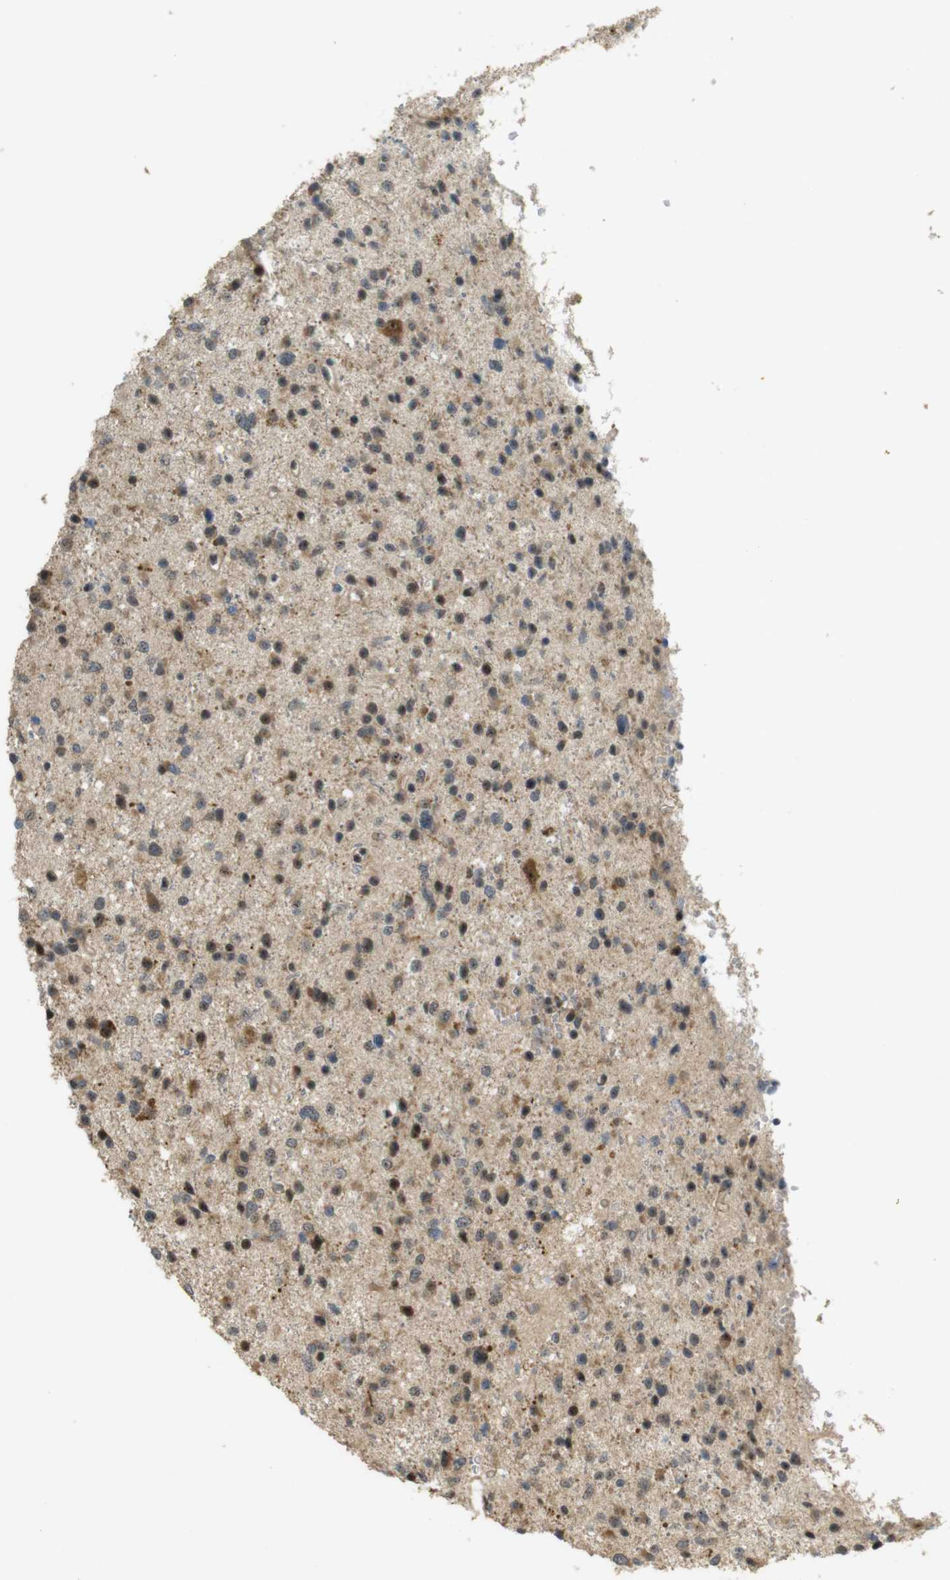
{"staining": {"intensity": "weak", "quantity": "<25%", "location": "cytoplasmic/membranous"}, "tissue": "glioma", "cell_type": "Tumor cells", "image_type": "cancer", "snomed": [{"axis": "morphology", "description": "Glioma, malignant, Low grade"}, {"axis": "topography", "description": "Brain"}], "caption": "High magnification brightfield microscopy of glioma stained with DAB (brown) and counterstained with hematoxylin (blue): tumor cells show no significant staining. (DAB (3,3'-diaminobenzidine) immunohistochemistry (IHC), high magnification).", "gene": "TMX3", "patient": {"sex": "female", "age": 37}}